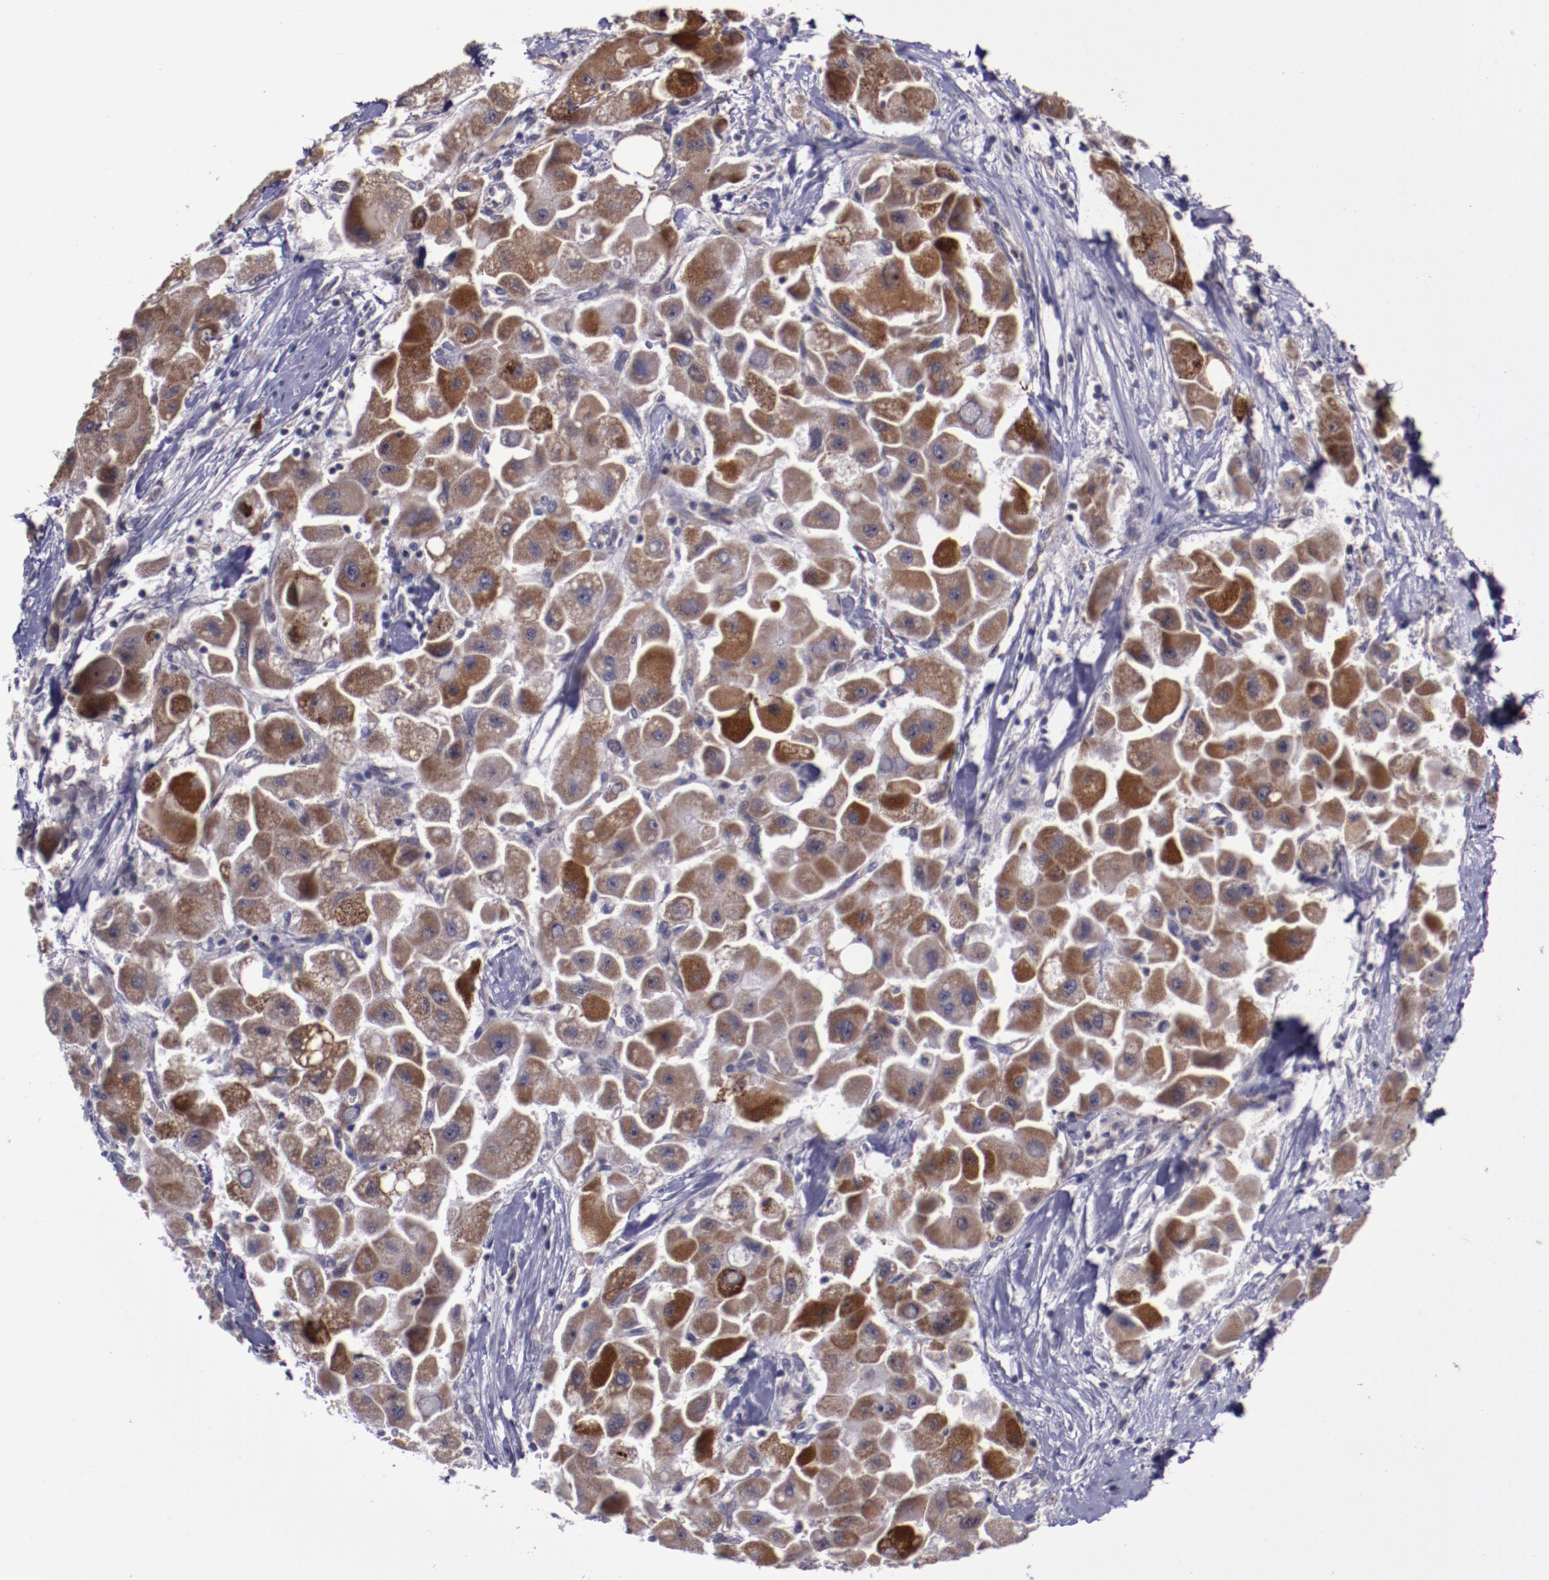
{"staining": {"intensity": "moderate", "quantity": ">75%", "location": "cytoplasmic/membranous"}, "tissue": "liver cancer", "cell_type": "Tumor cells", "image_type": "cancer", "snomed": [{"axis": "morphology", "description": "Carcinoma, Hepatocellular, NOS"}, {"axis": "topography", "description": "Liver"}], "caption": "Protein expression analysis of liver hepatocellular carcinoma reveals moderate cytoplasmic/membranous positivity in about >75% of tumor cells. (Brightfield microscopy of DAB IHC at high magnification).", "gene": "LONP1", "patient": {"sex": "male", "age": 24}}